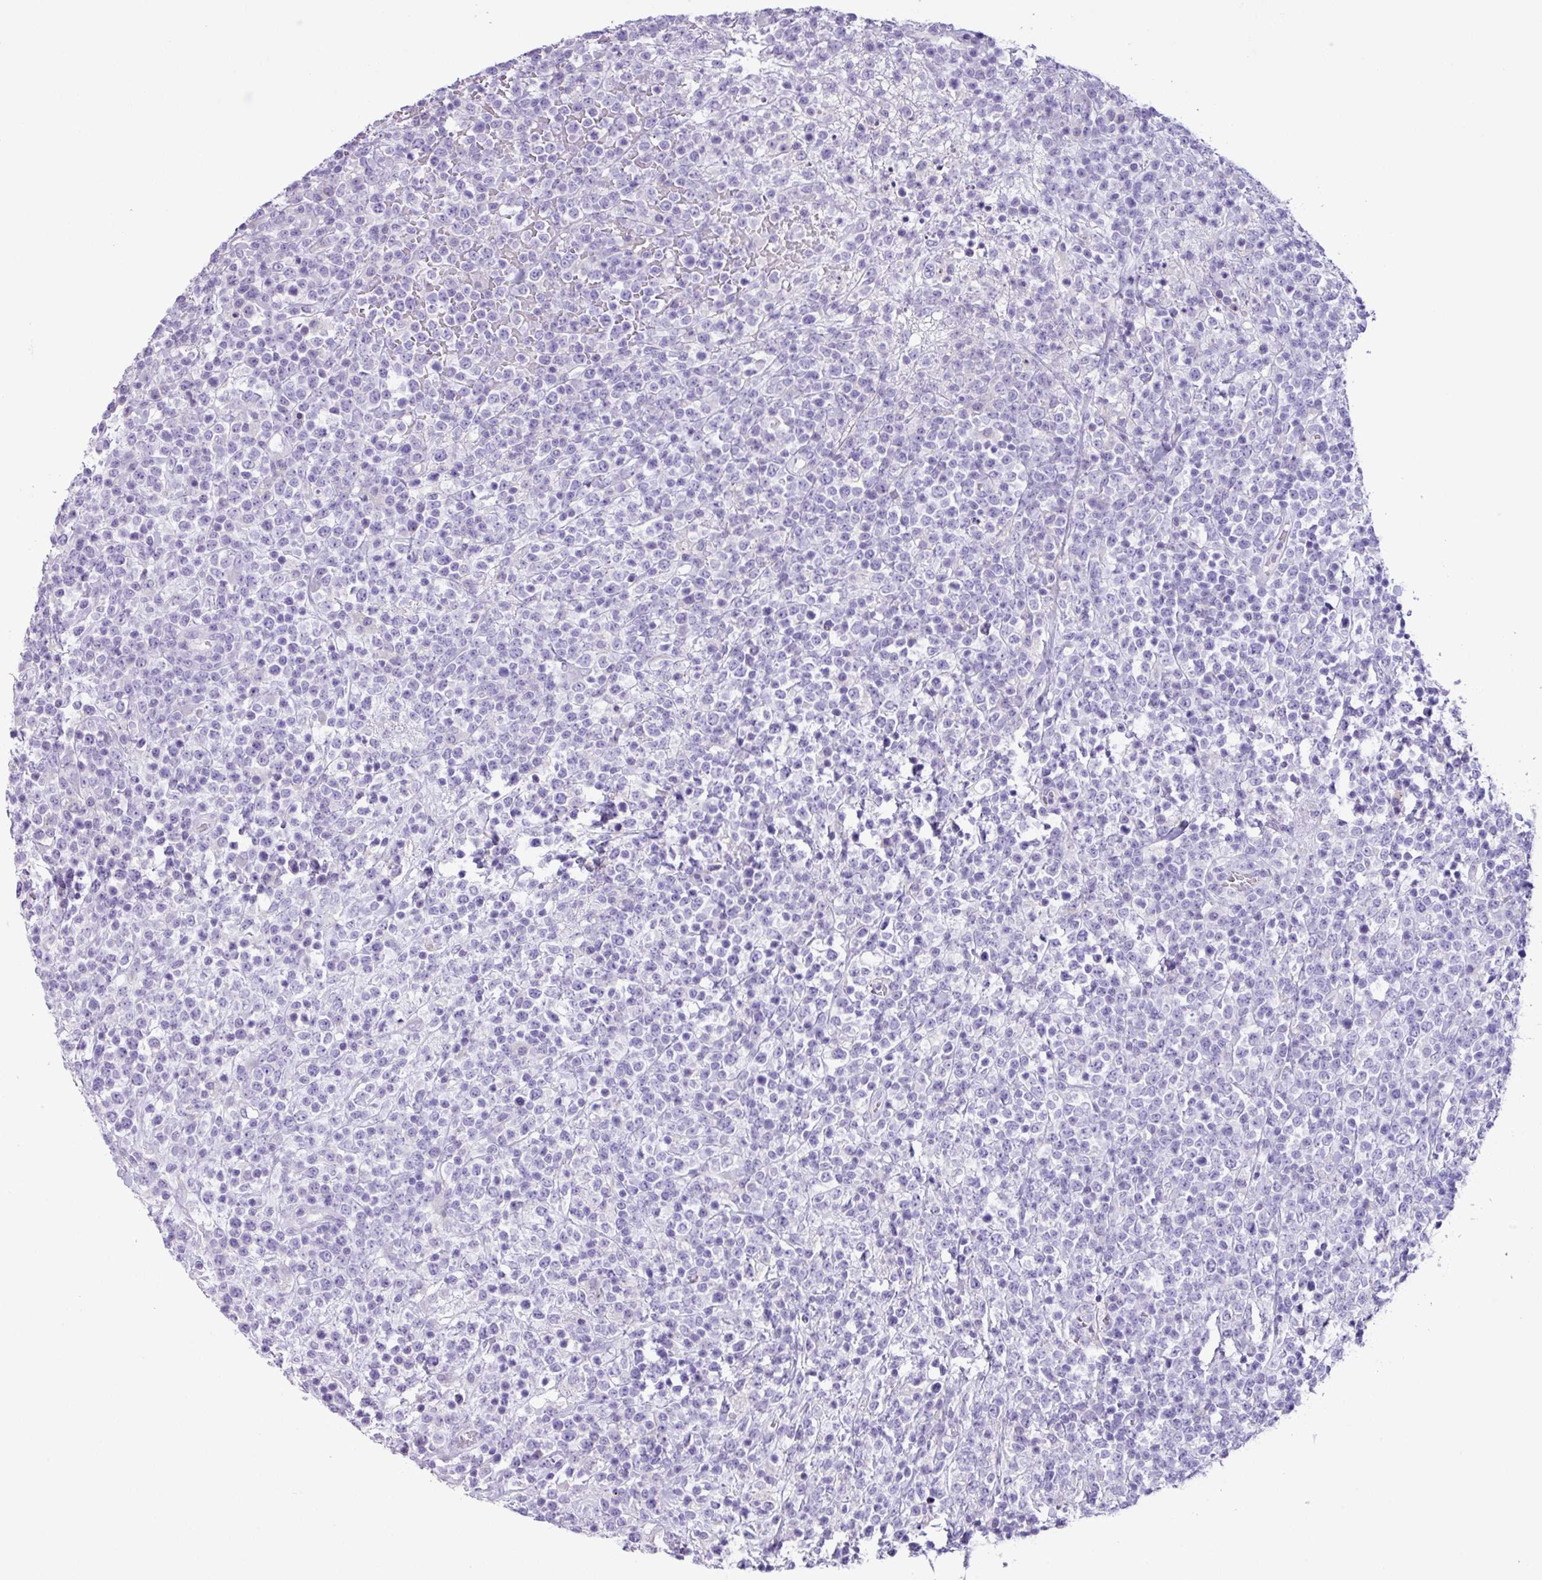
{"staining": {"intensity": "negative", "quantity": "none", "location": "none"}, "tissue": "lymphoma", "cell_type": "Tumor cells", "image_type": "cancer", "snomed": [{"axis": "morphology", "description": "Malignant lymphoma, non-Hodgkin's type, High grade"}, {"axis": "topography", "description": "Colon"}], "caption": "There is no significant staining in tumor cells of malignant lymphoma, non-Hodgkin's type (high-grade).", "gene": "CYSTM1", "patient": {"sex": "female", "age": 53}}